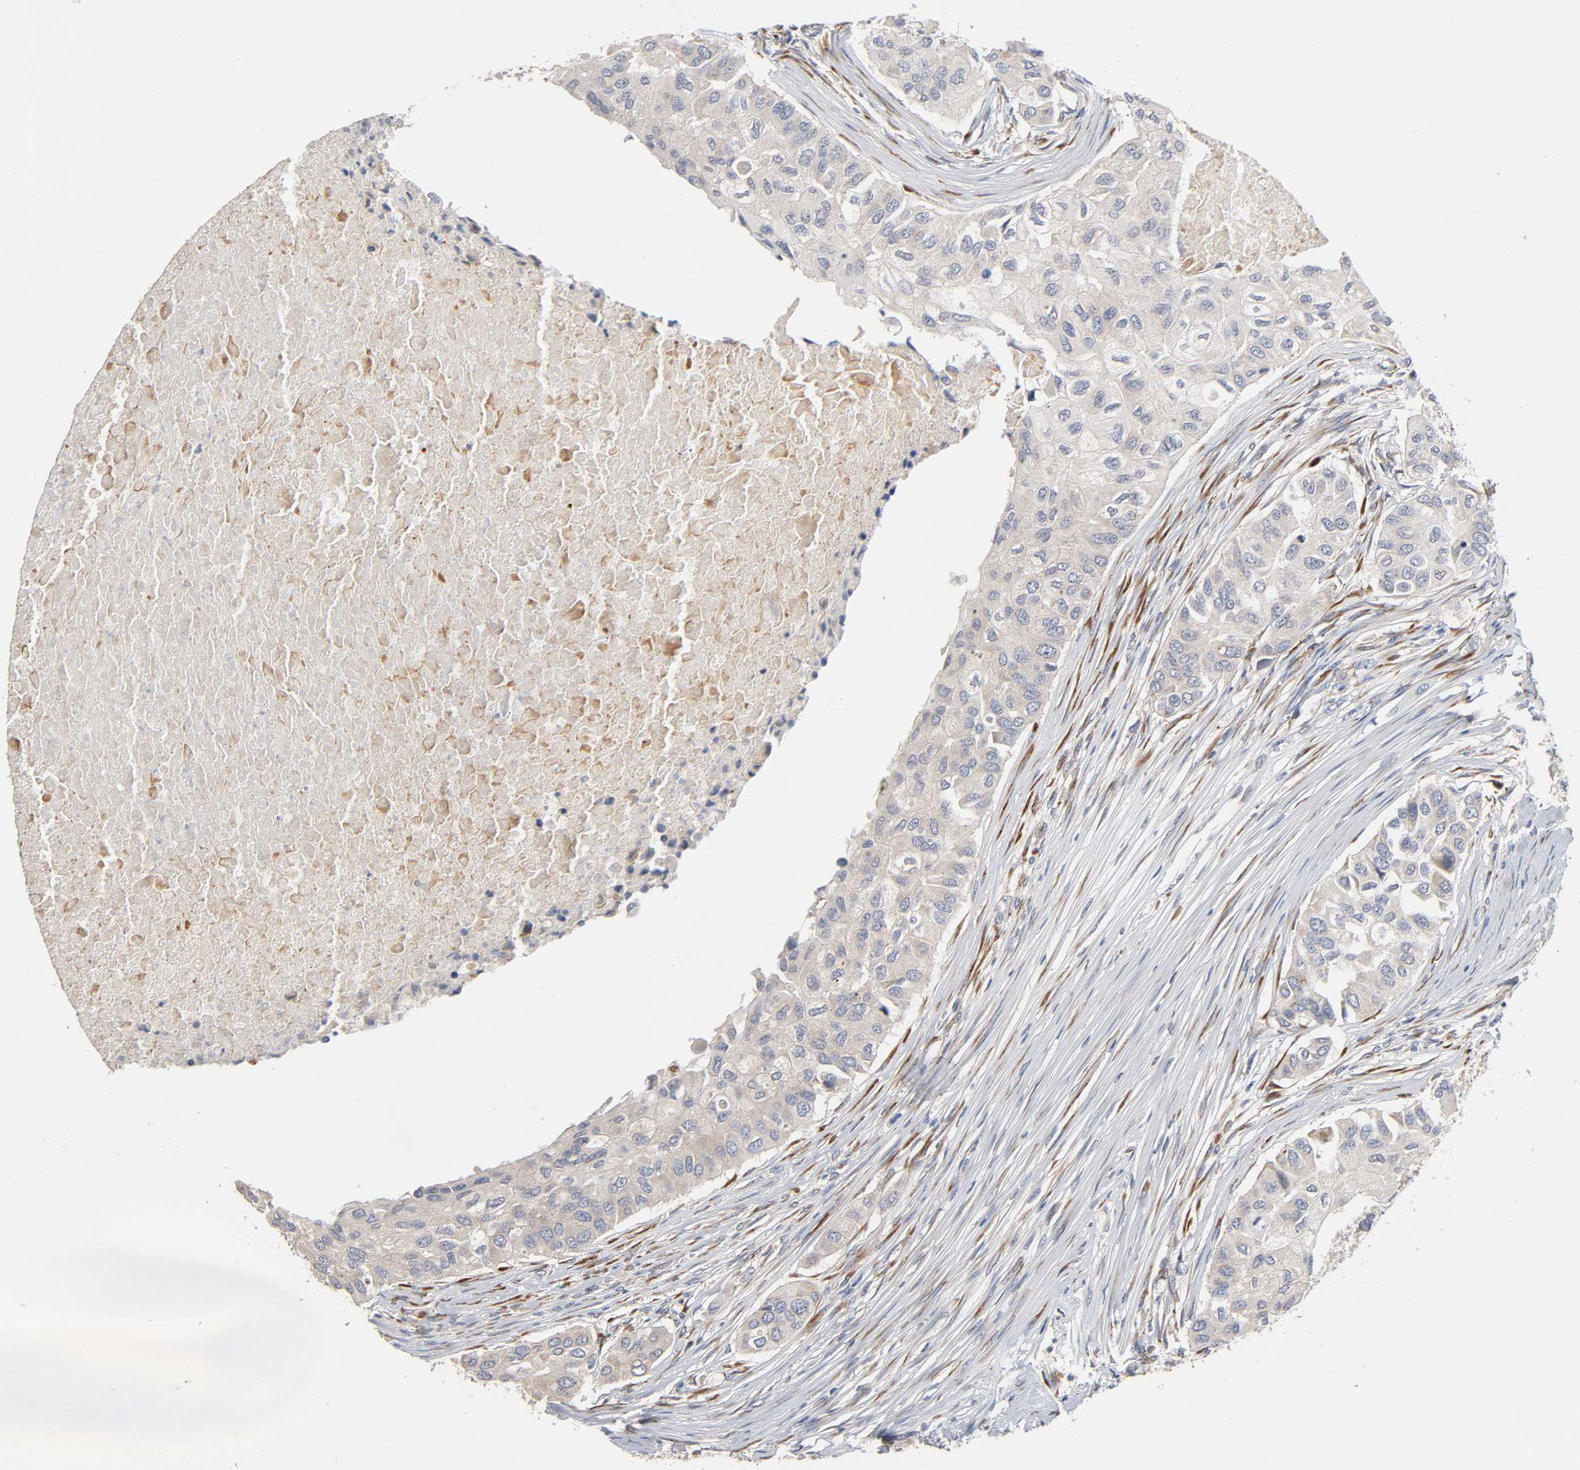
{"staining": {"intensity": "weak", "quantity": ">75%", "location": "cytoplasmic/membranous"}, "tissue": "breast cancer", "cell_type": "Tumor cells", "image_type": "cancer", "snomed": [{"axis": "morphology", "description": "Normal tissue, NOS"}, {"axis": "morphology", "description": "Duct carcinoma"}, {"axis": "topography", "description": "Breast"}], "caption": "This photomicrograph displays breast invasive ductal carcinoma stained with immunohistochemistry to label a protein in brown. The cytoplasmic/membranous of tumor cells show weak positivity for the protein. Nuclei are counter-stained blue.", "gene": "HDLBP", "patient": {"sex": "female", "age": 49}}